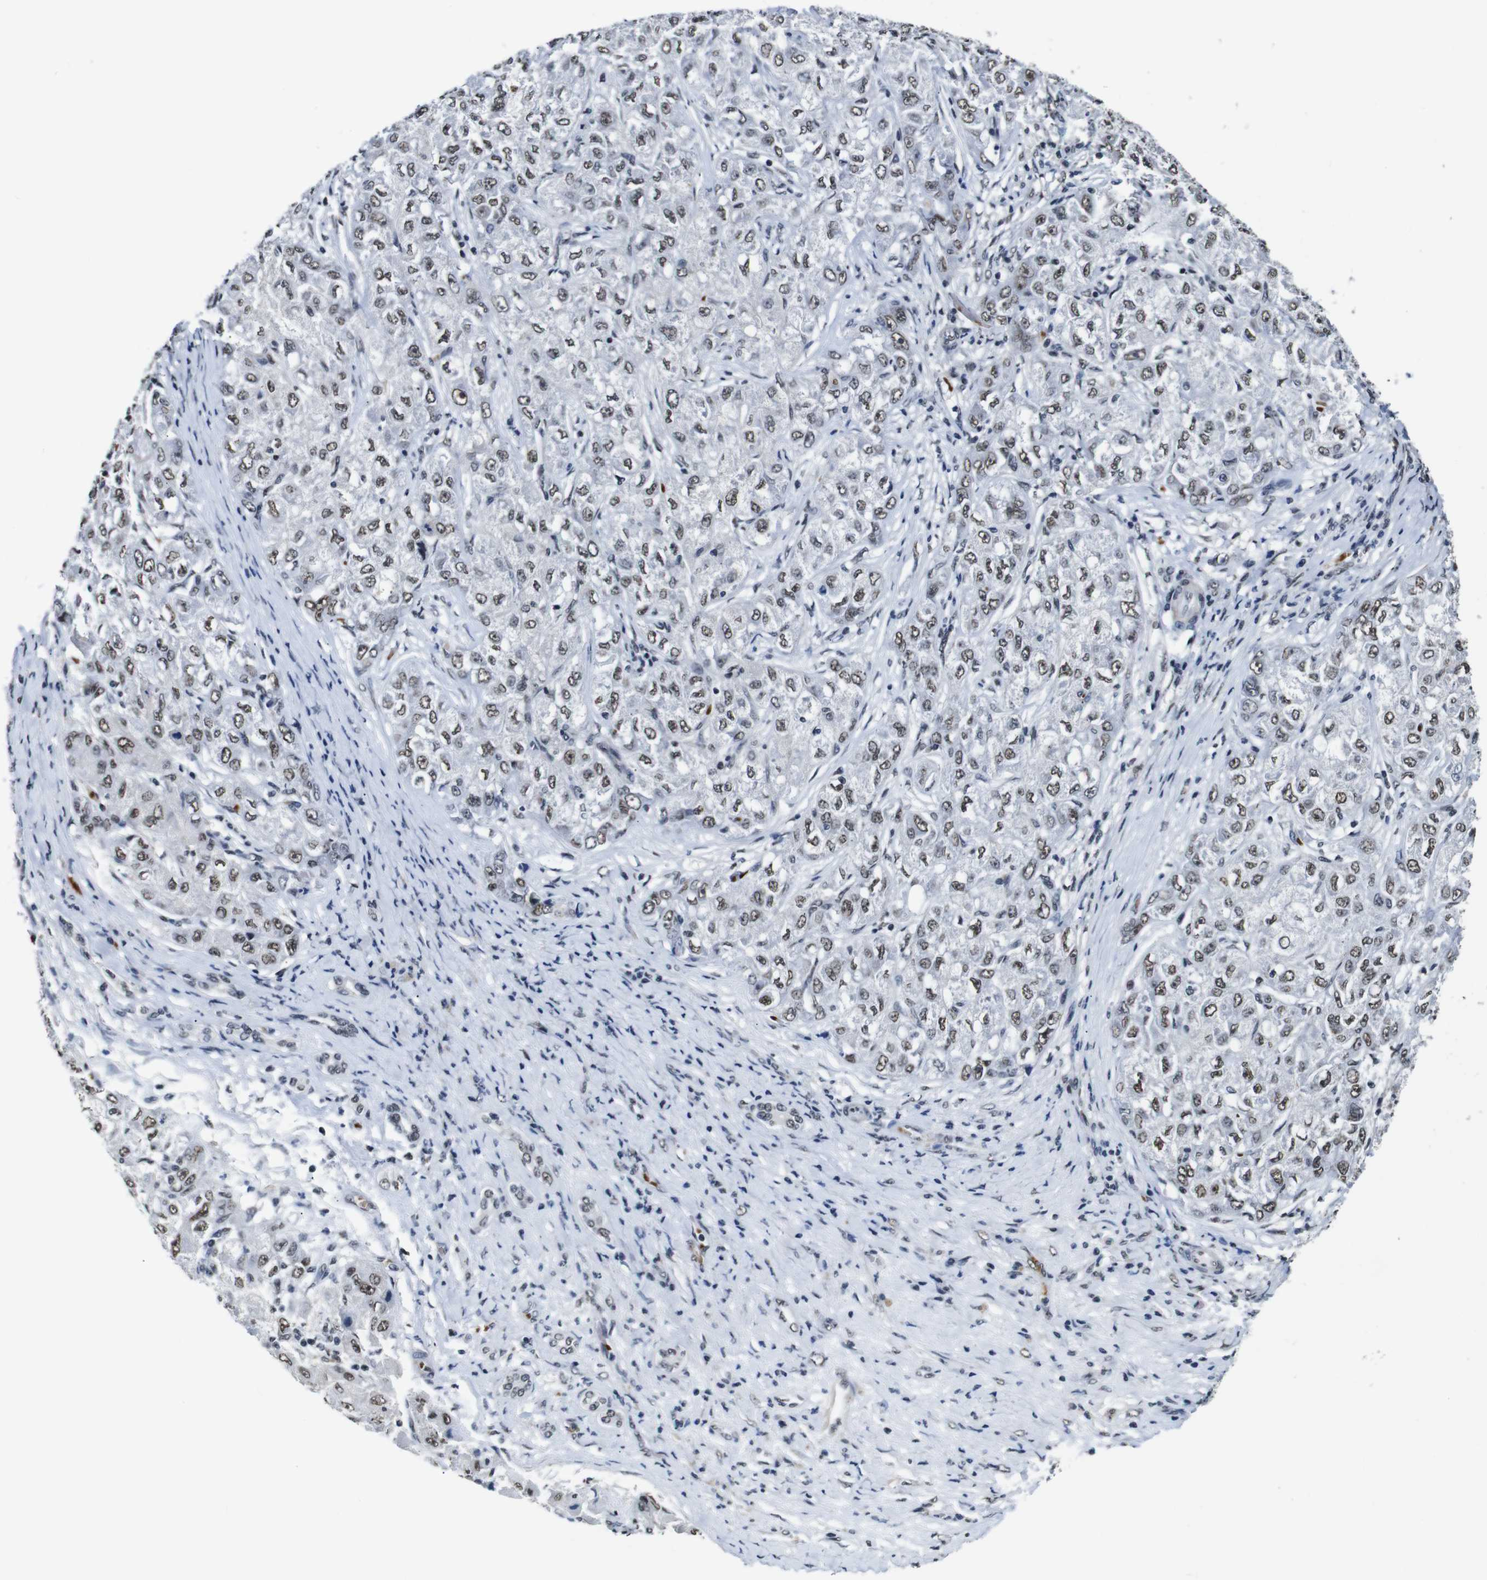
{"staining": {"intensity": "moderate", "quantity": ">75%", "location": "nuclear"}, "tissue": "liver cancer", "cell_type": "Tumor cells", "image_type": "cancer", "snomed": [{"axis": "morphology", "description": "Carcinoma, Hepatocellular, NOS"}, {"axis": "topography", "description": "Liver"}], "caption": "Liver cancer stained with DAB immunohistochemistry reveals medium levels of moderate nuclear staining in about >75% of tumor cells.", "gene": "ILDR2", "patient": {"sex": "male", "age": 80}}